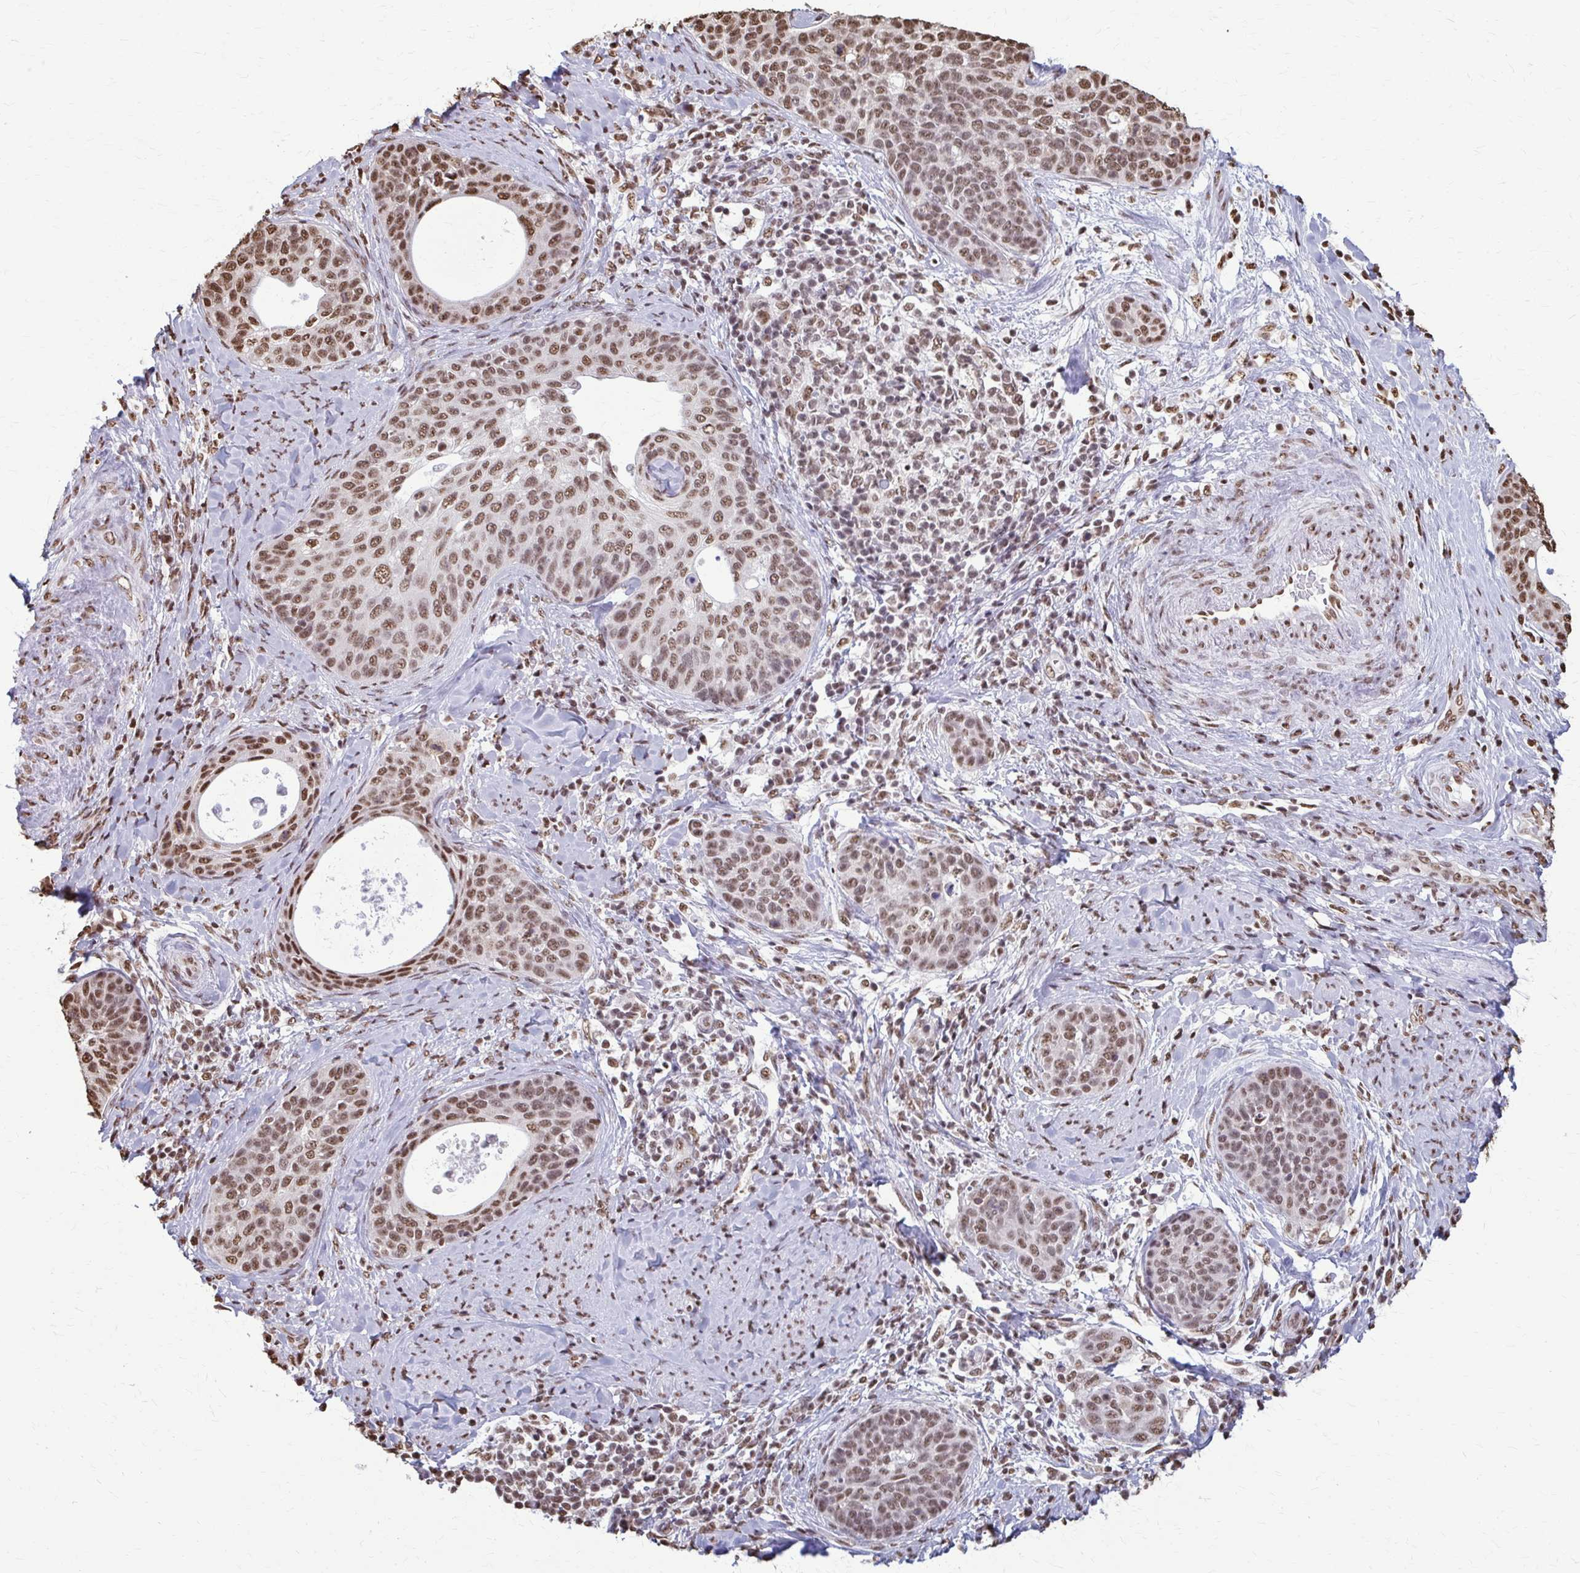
{"staining": {"intensity": "moderate", "quantity": ">75%", "location": "nuclear"}, "tissue": "cervical cancer", "cell_type": "Tumor cells", "image_type": "cancer", "snomed": [{"axis": "morphology", "description": "Squamous cell carcinoma, NOS"}, {"axis": "topography", "description": "Cervix"}], "caption": "About >75% of tumor cells in human cervical cancer display moderate nuclear protein staining as visualized by brown immunohistochemical staining.", "gene": "SNRPA", "patient": {"sex": "female", "age": 69}}